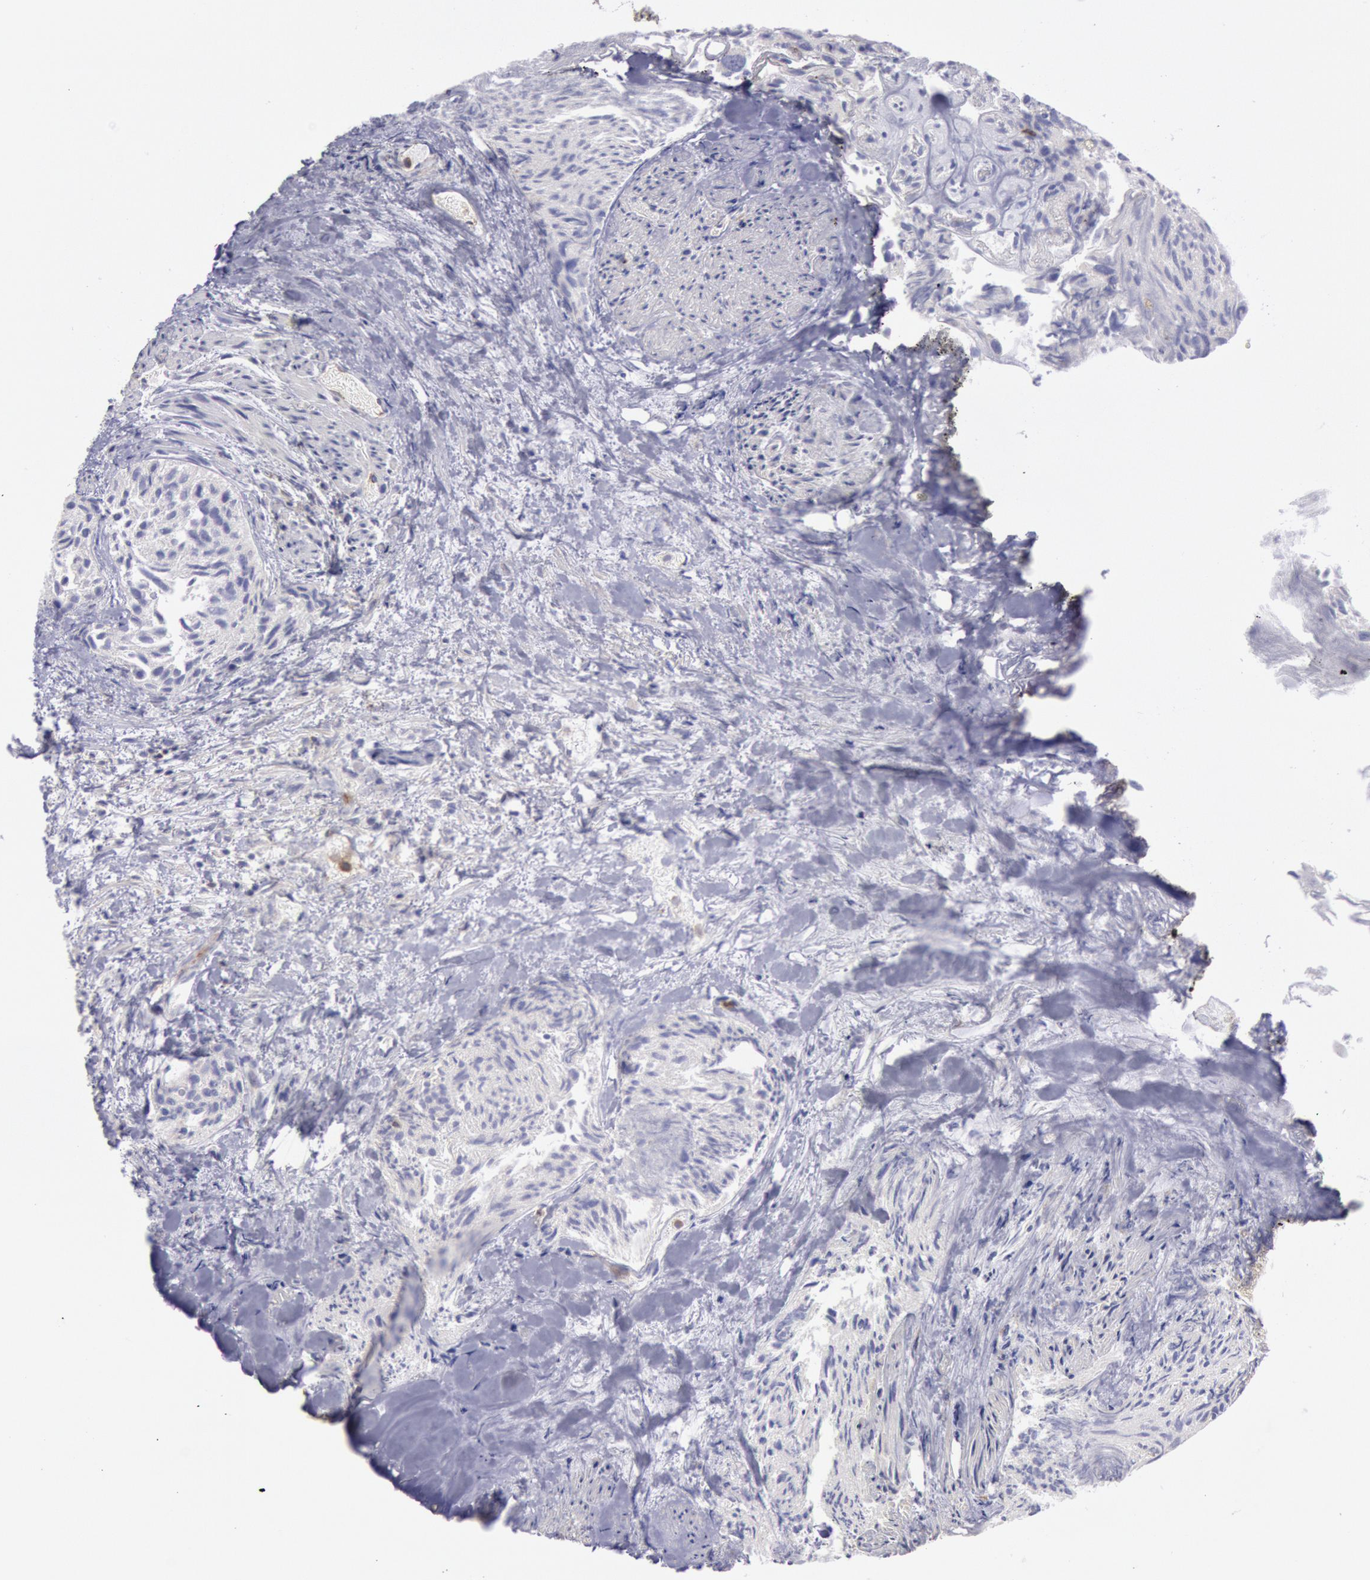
{"staining": {"intensity": "negative", "quantity": "none", "location": "none"}, "tissue": "urothelial cancer", "cell_type": "Tumor cells", "image_type": "cancer", "snomed": [{"axis": "morphology", "description": "Urothelial carcinoma, High grade"}, {"axis": "topography", "description": "Urinary bladder"}], "caption": "Protein analysis of urothelial carcinoma (high-grade) displays no significant expression in tumor cells. (Brightfield microscopy of DAB (3,3'-diaminobenzidine) immunohistochemistry (IHC) at high magnification).", "gene": "RAB27A", "patient": {"sex": "female", "age": 78}}